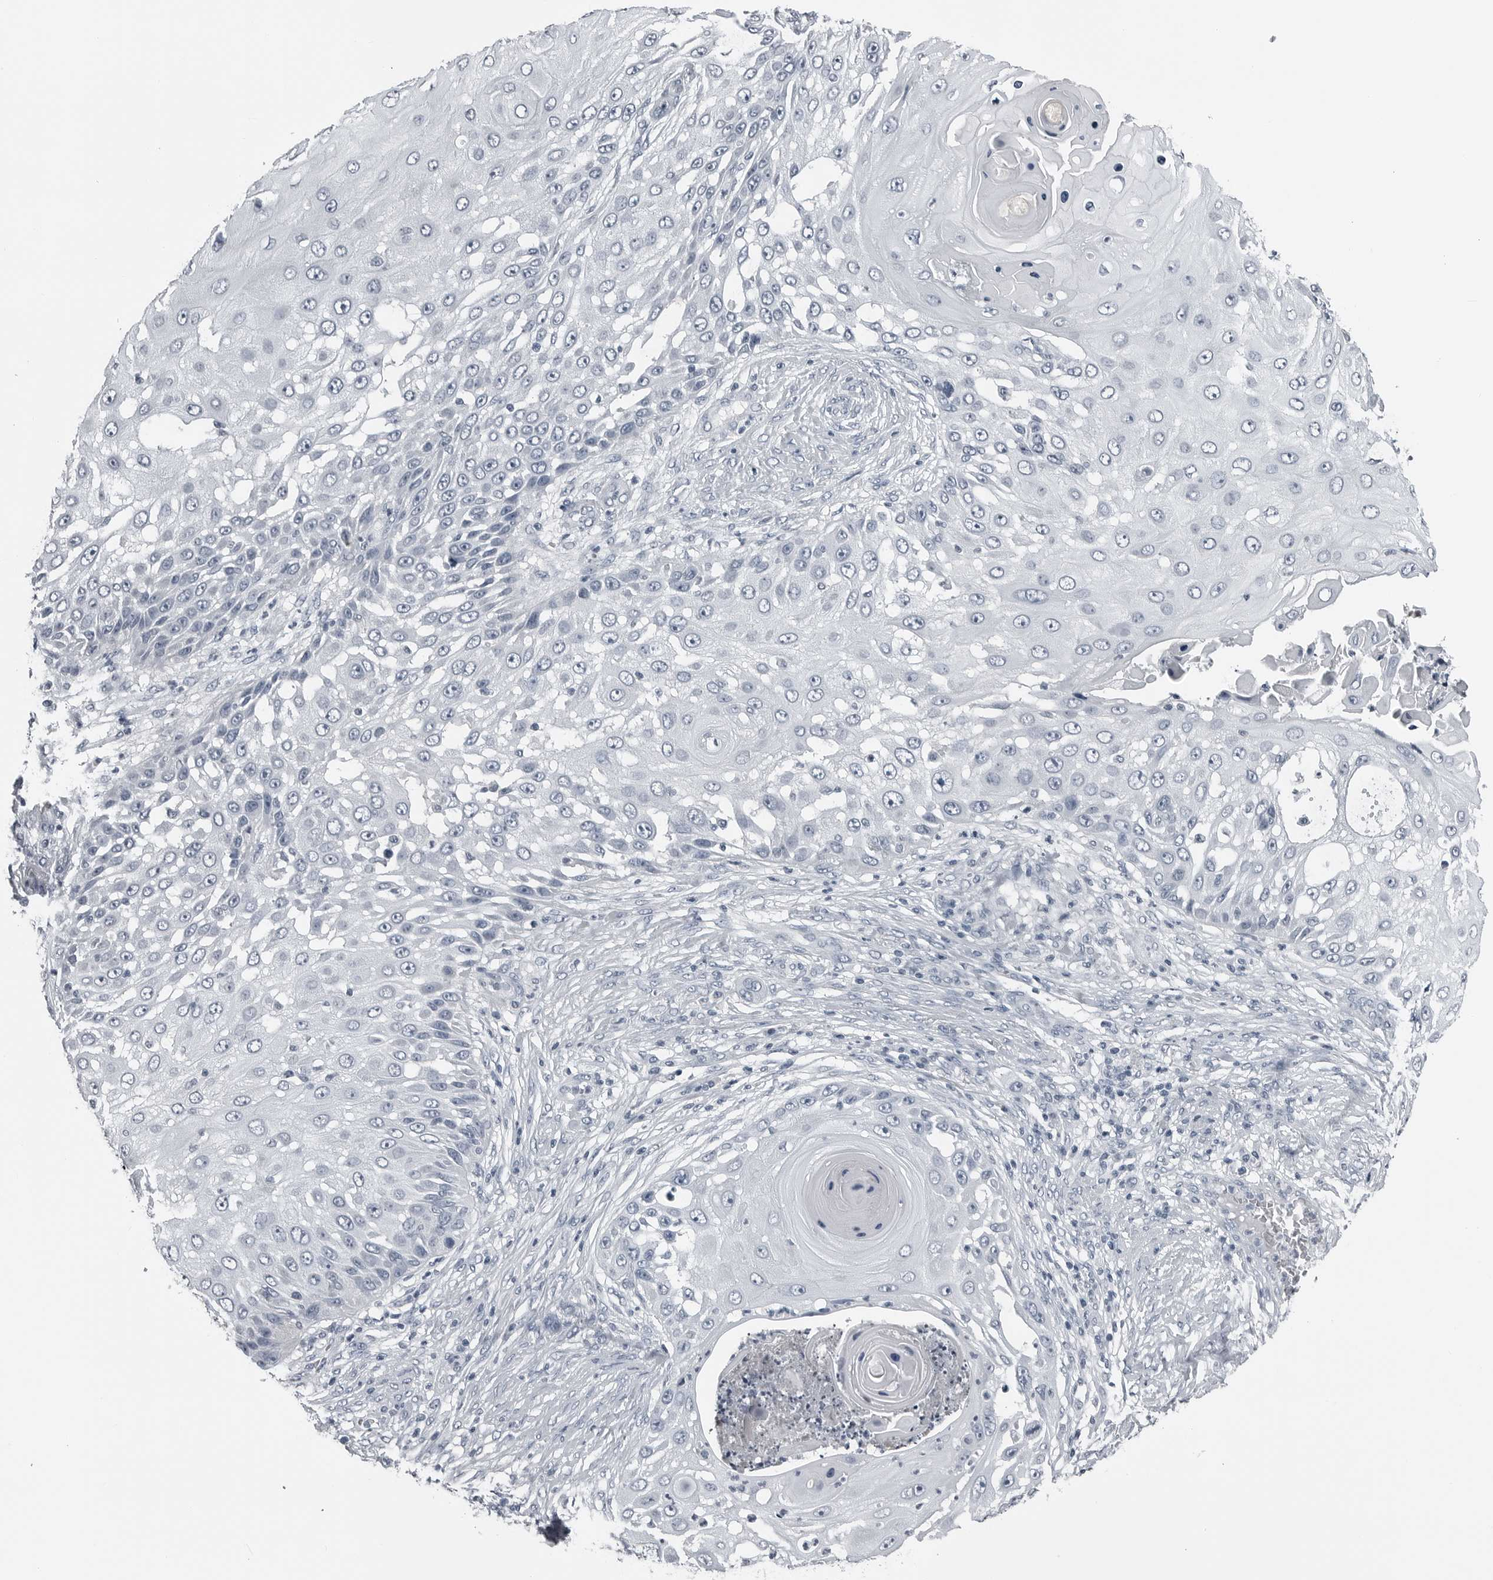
{"staining": {"intensity": "negative", "quantity": "none", "location": "none"}, "tissue": "skin cancer", "cell_type": "Tumor cells", "image_type": "cancer", "snomed": [{"axis": "morphology", "description": "Squamous cell carcinoma, NOS"}, {"axis": "topography", "description": "Skin"}], "caption": "Skin squamous cell carcinoma was stained to show a protein in brown. There is no significant staining in tumor cells.", "gene": "SPINK1", "patient": {"sex": "female", "age": 44}}